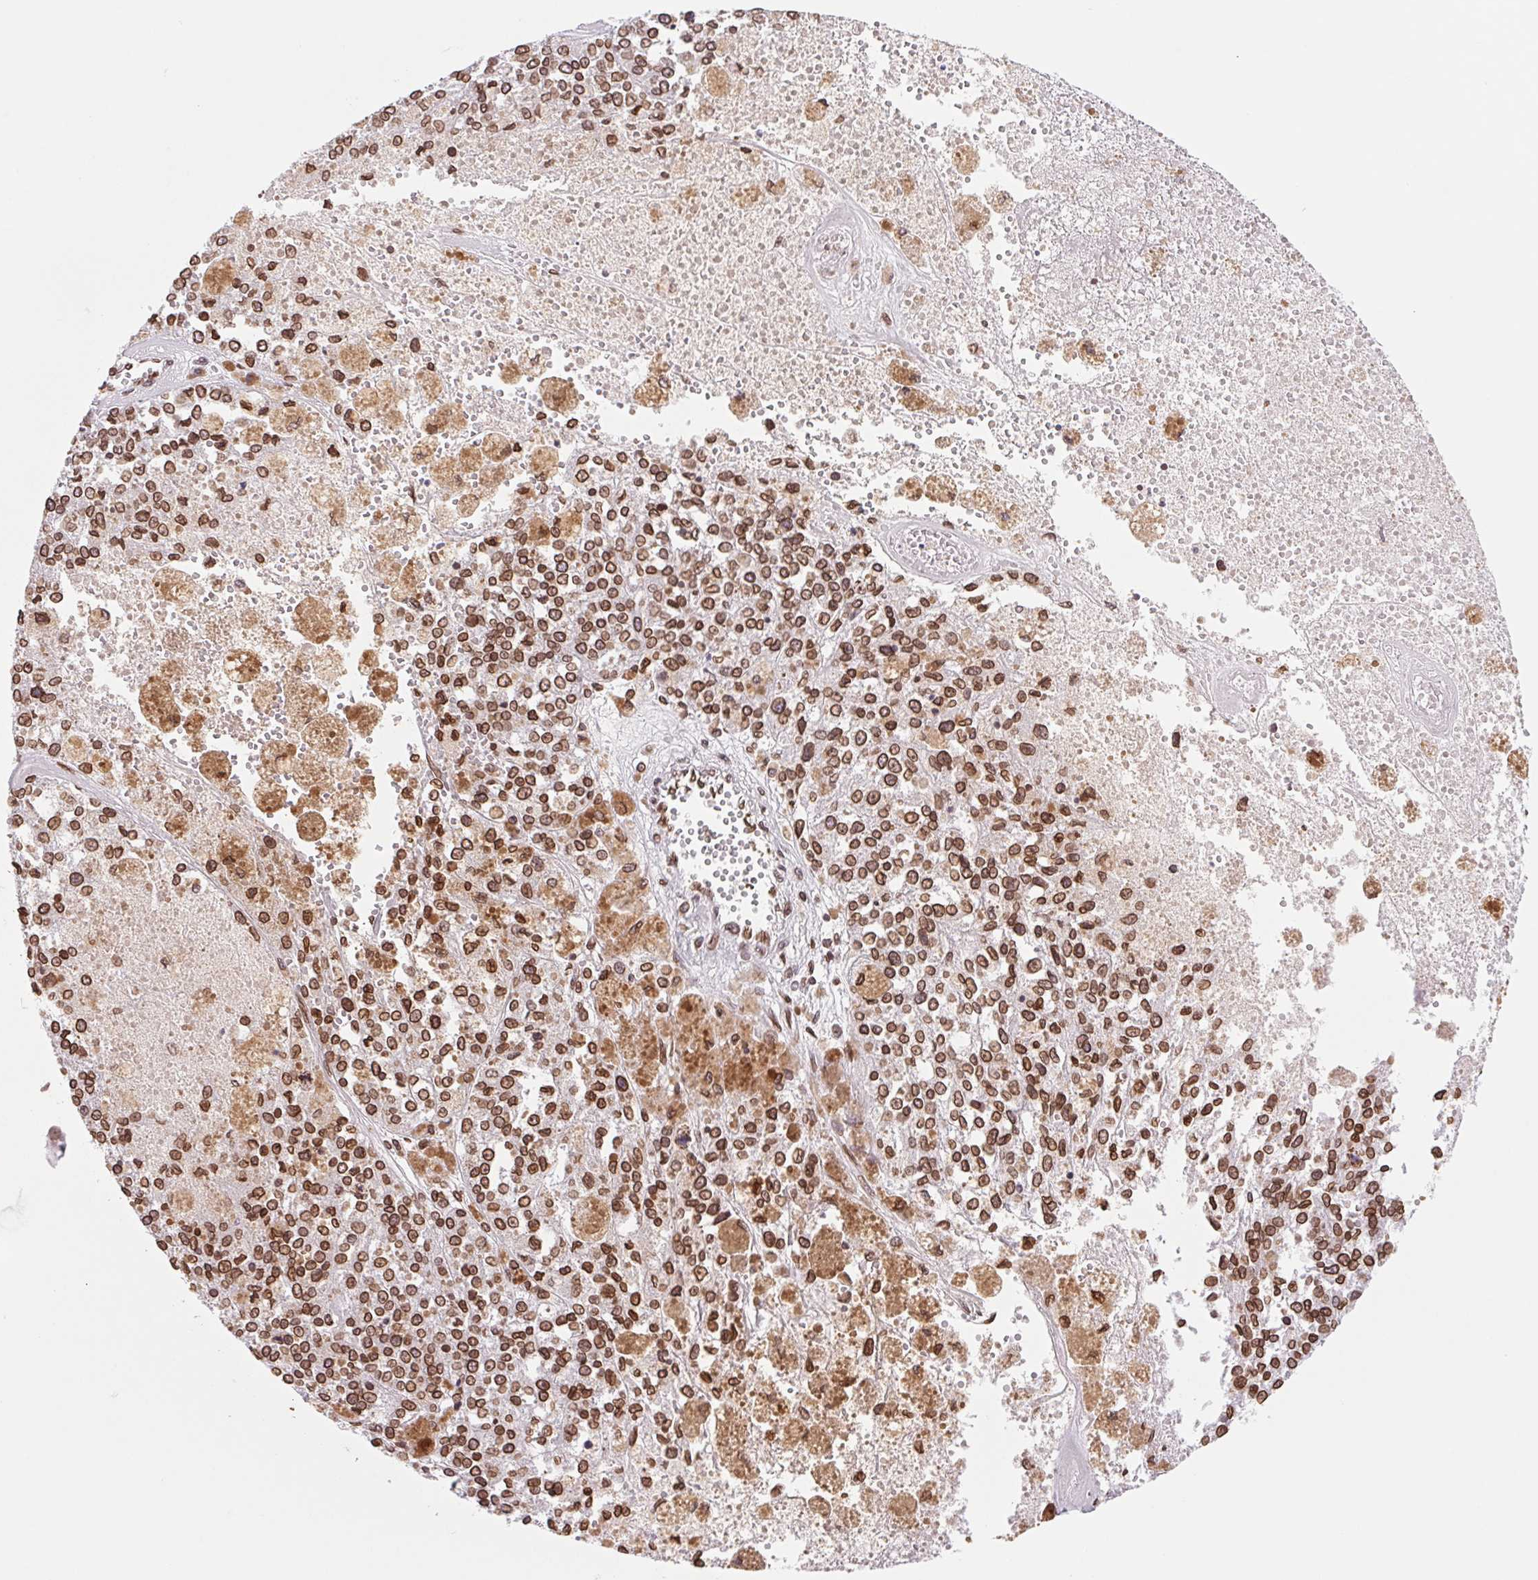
{"staining": {"intensity": "strong", "quantity": ">75%", "location": "cytoplasmic/membranous,nuclear"}, "tissue": "melanoma", "cell_type": "Tumor cells", "image_type": "cancer", "snomed": [{"axis": "morphology", "description": "Malignant melanoma, Metastatic site"}, {"axis": "topography", "description": "Lymph node"}], "caption": "Protein staining of malignant melanoma (metastatic site) tissue displays strong cytoplasmic/membranous and nuclear expression in about >75% of tumor cells.", "gene": "LMNB2", "patient": {"sex": "female", "age": 64}}